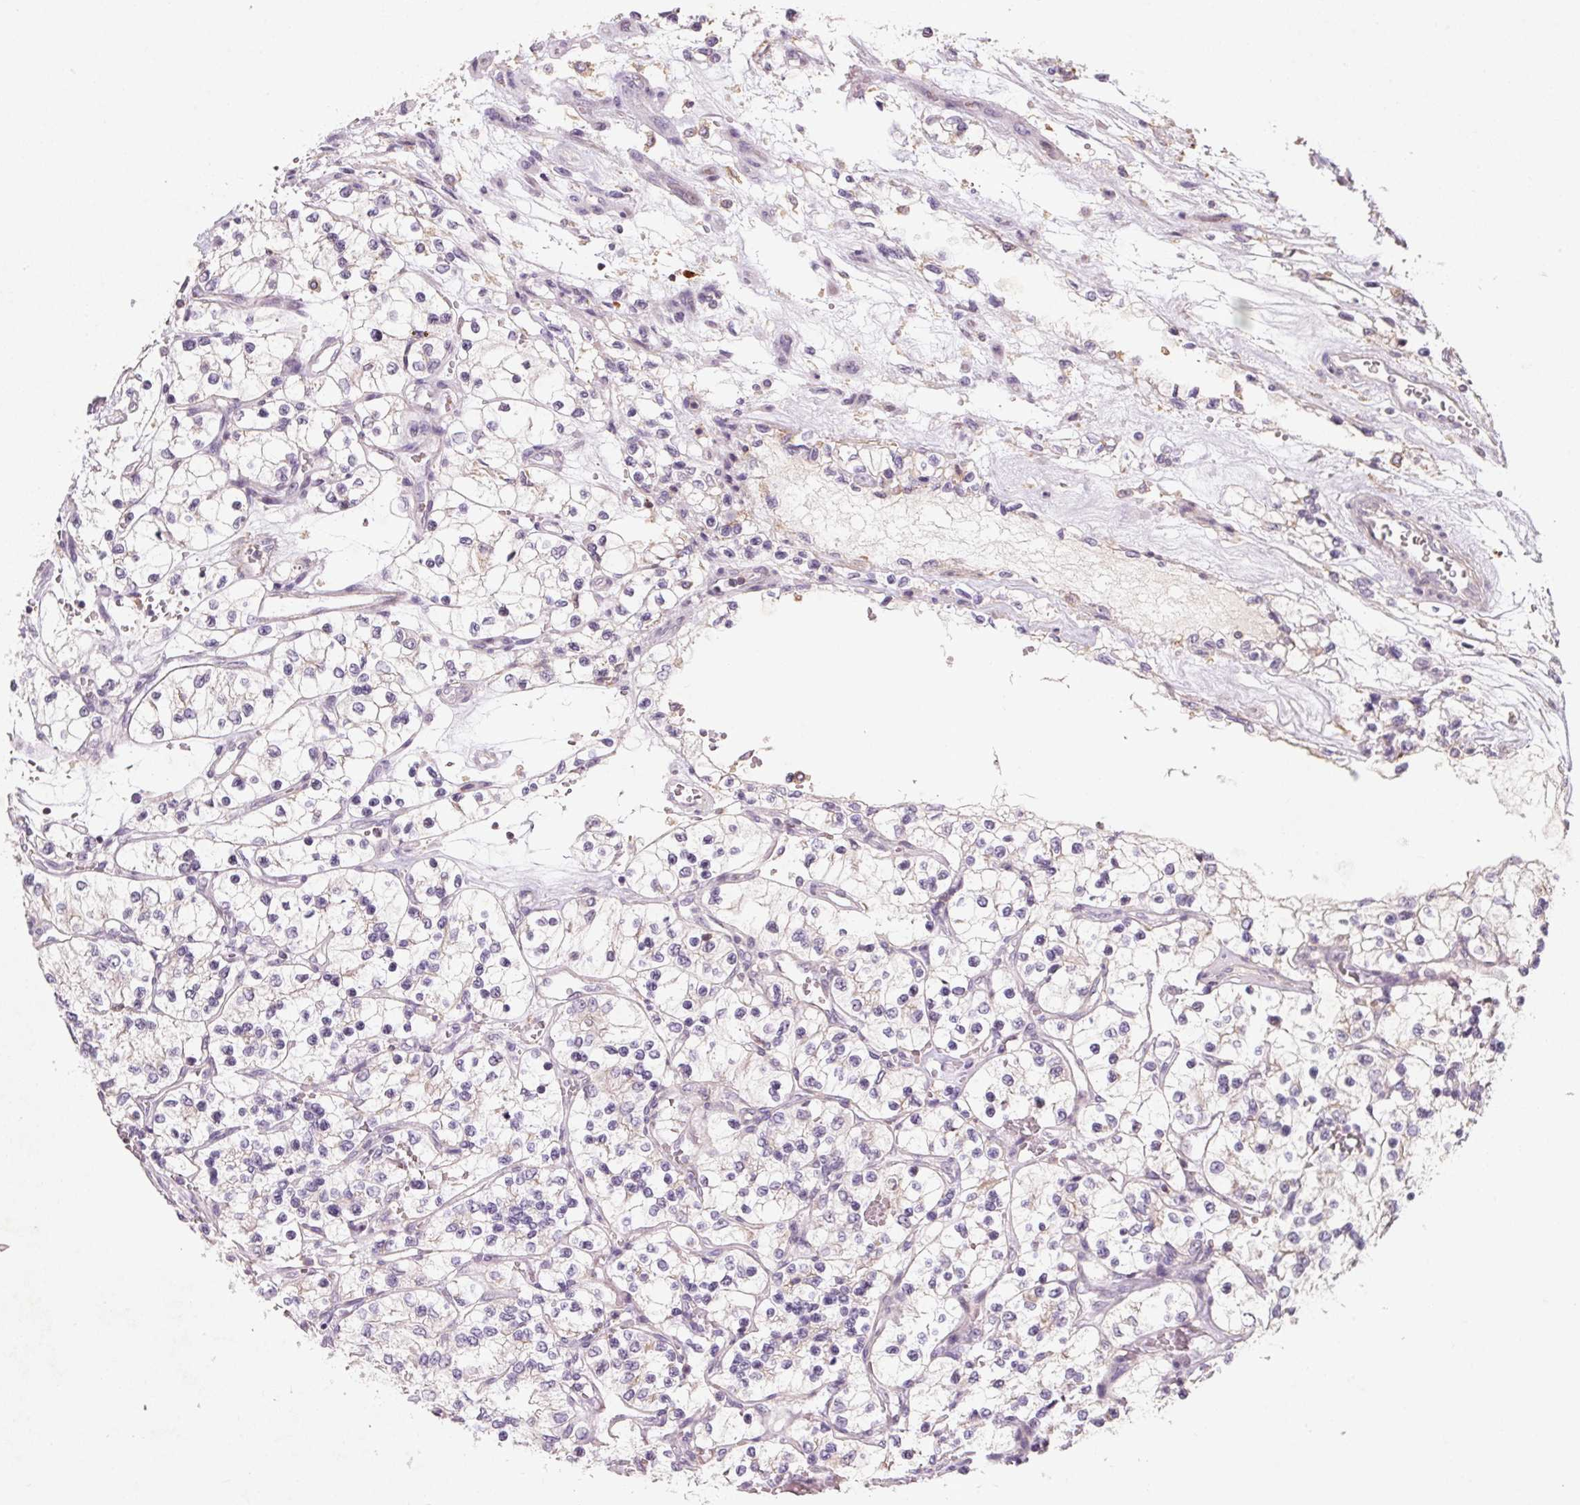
{"staining": {"intensity": "negative", "quantity": "none", "location": "none"}, "tissue": "renal cancer", "cell_type": "Tumor cells", "image_type": "cancer", "snomed": [{"axis": "morphology", "description": "Adenocarcinoma, NOS"}, {"axis": "topography", "description": "Kidney"}], "caption": "Renal adenocarcinoma was stained to show a protein in brown. There is no significant positivity in tumor cells.", "gene": "KCNK15", "patient": {"sex": "female", "age": 69}}